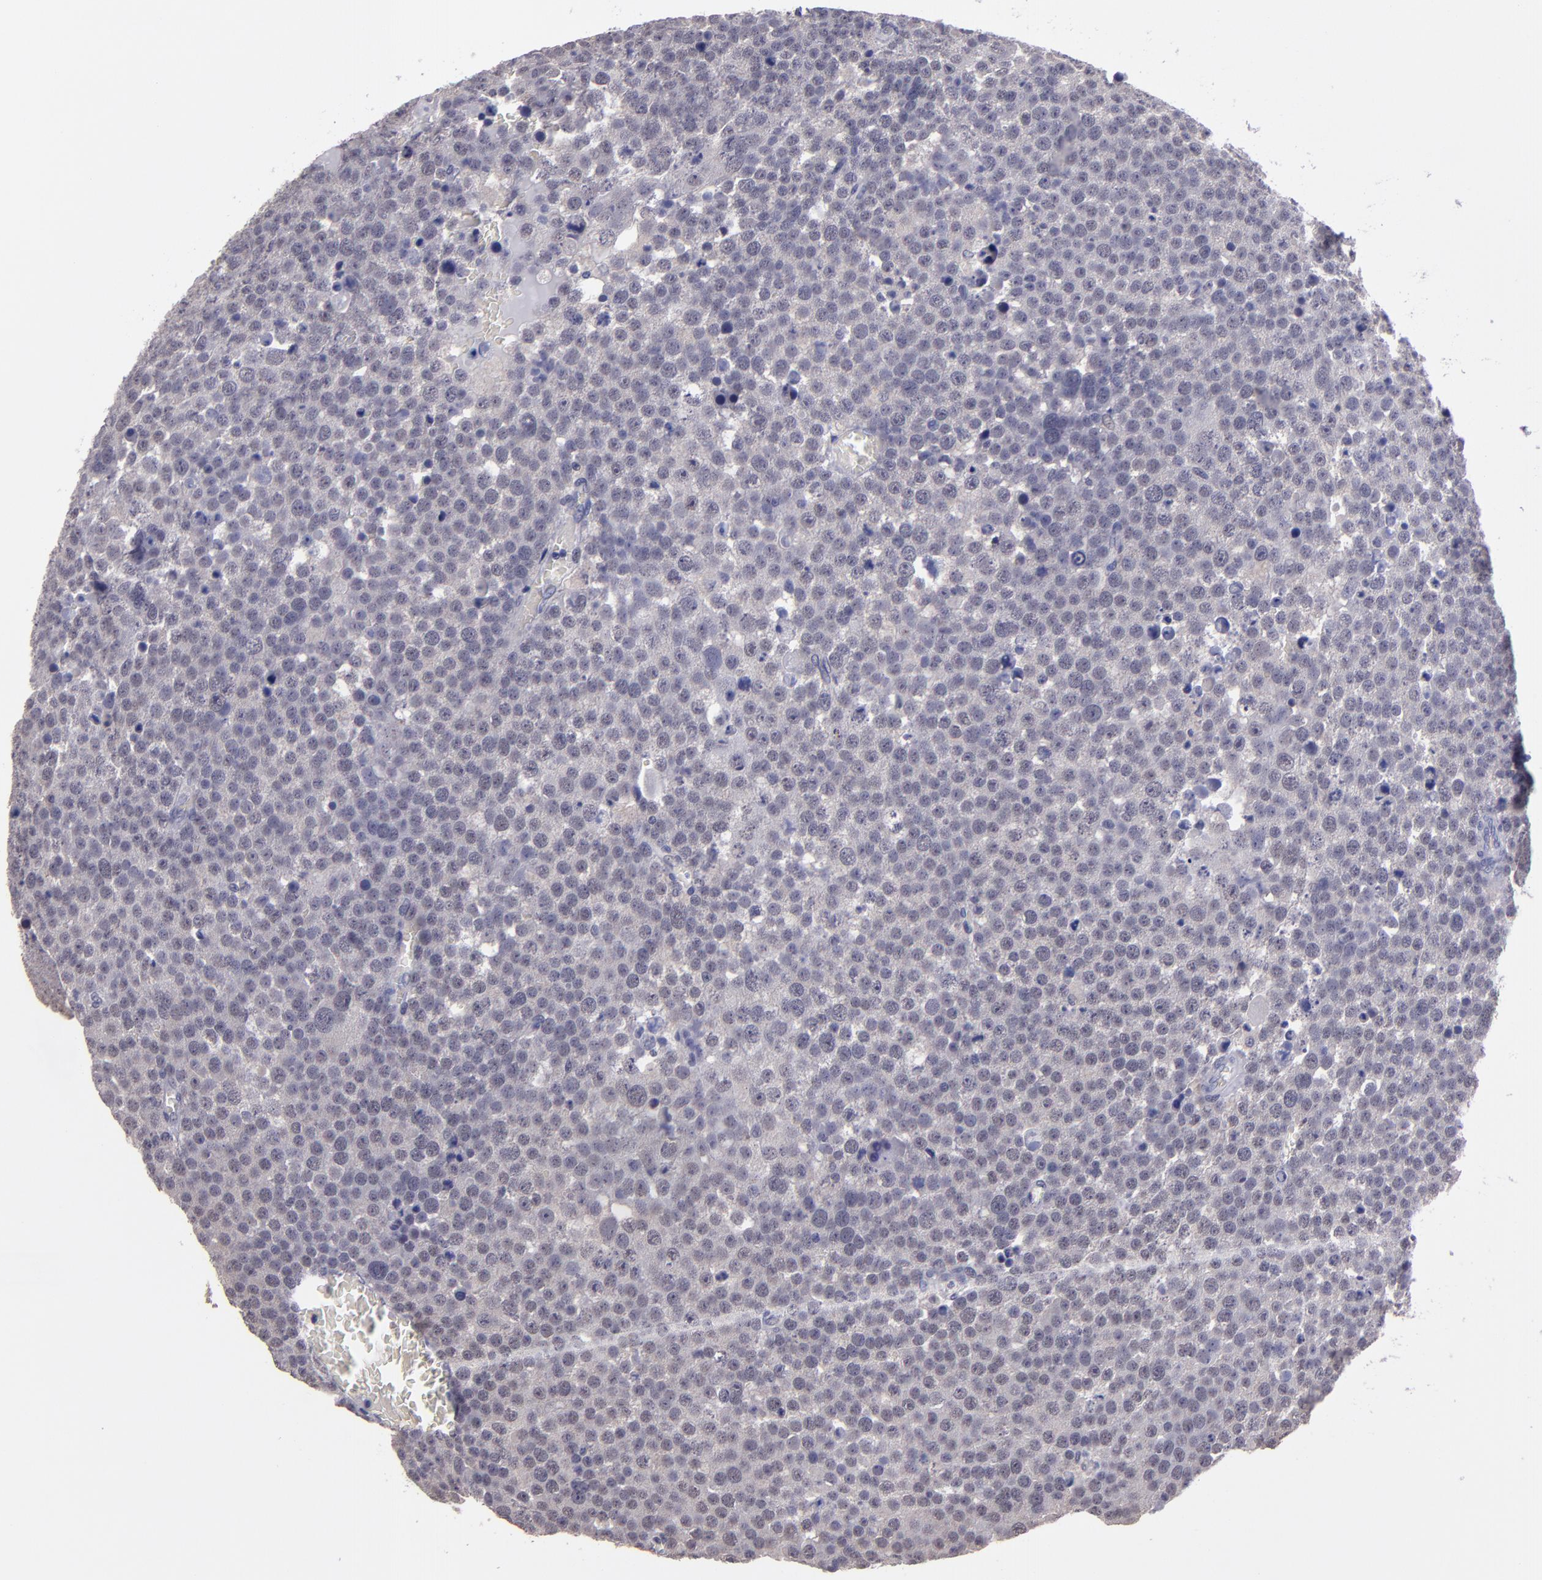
{"staining": {"intensity": "negative", "quantity": "none", "location": "none"}, "tissue": "testis cancer", "cell_type": "Tumor cells", "image_type": "cancer", "snomed": [{"axis": "morphology", "description": "Seminoma, NOS"}, {"axis": "topography", "description": "Testis"}], "caption": "Seminoma (testis) was stained to show a protein in brown. There is no significant positivity in tumor cells. Brightfield microscopy of immunohistochemistry stained with DAB (3,3'-diaminobenzidine) (brown) and hematoxylin (blue), captured at high magnification.", "gene": "CEBPE", "patient": {"sex": "male", "age": 71}}